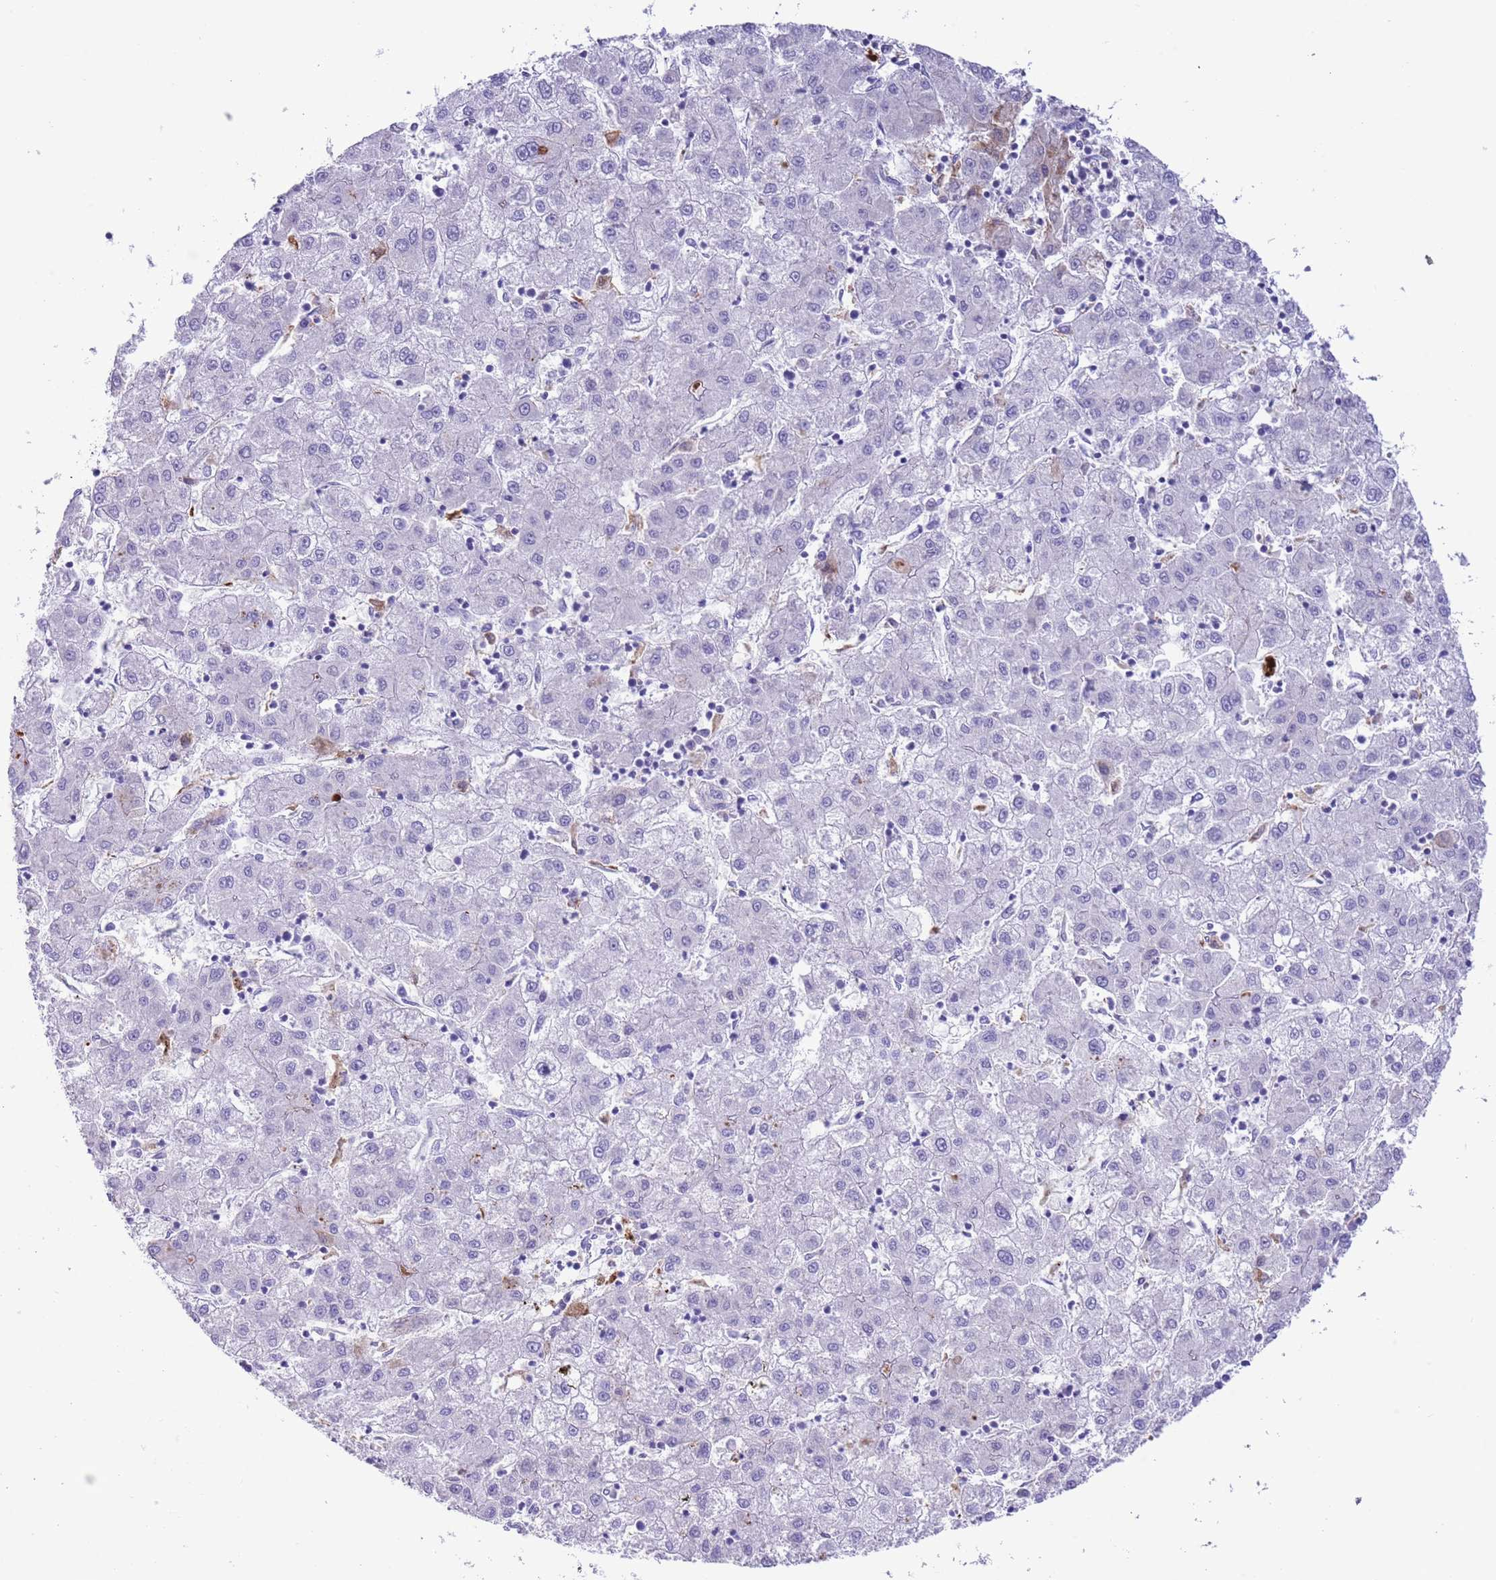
{"staining": {"intensity": "negative", "quantity": "none", "location": "none"}, "tissue": "liver cancer", "cell_type": "Tumor cells", "image_type": "cancer", "snomed": [{"axis": "morphology", "description": "Carcinoma, Hepatocellular, NOS"}, {"axis": "topography", "description": "Liver"}], "caption": "A high-resolution image shows IHC staining of liver cancer (hepatocellular carcinoma), which reveals no significant positivity in tumor cells. (DAB (3,3'-diaminobenzidine) immunohistochemistry with hematoxylin counter stain).", "gene": "IGF1", "patient": {"sex": "male", "age": 72}}